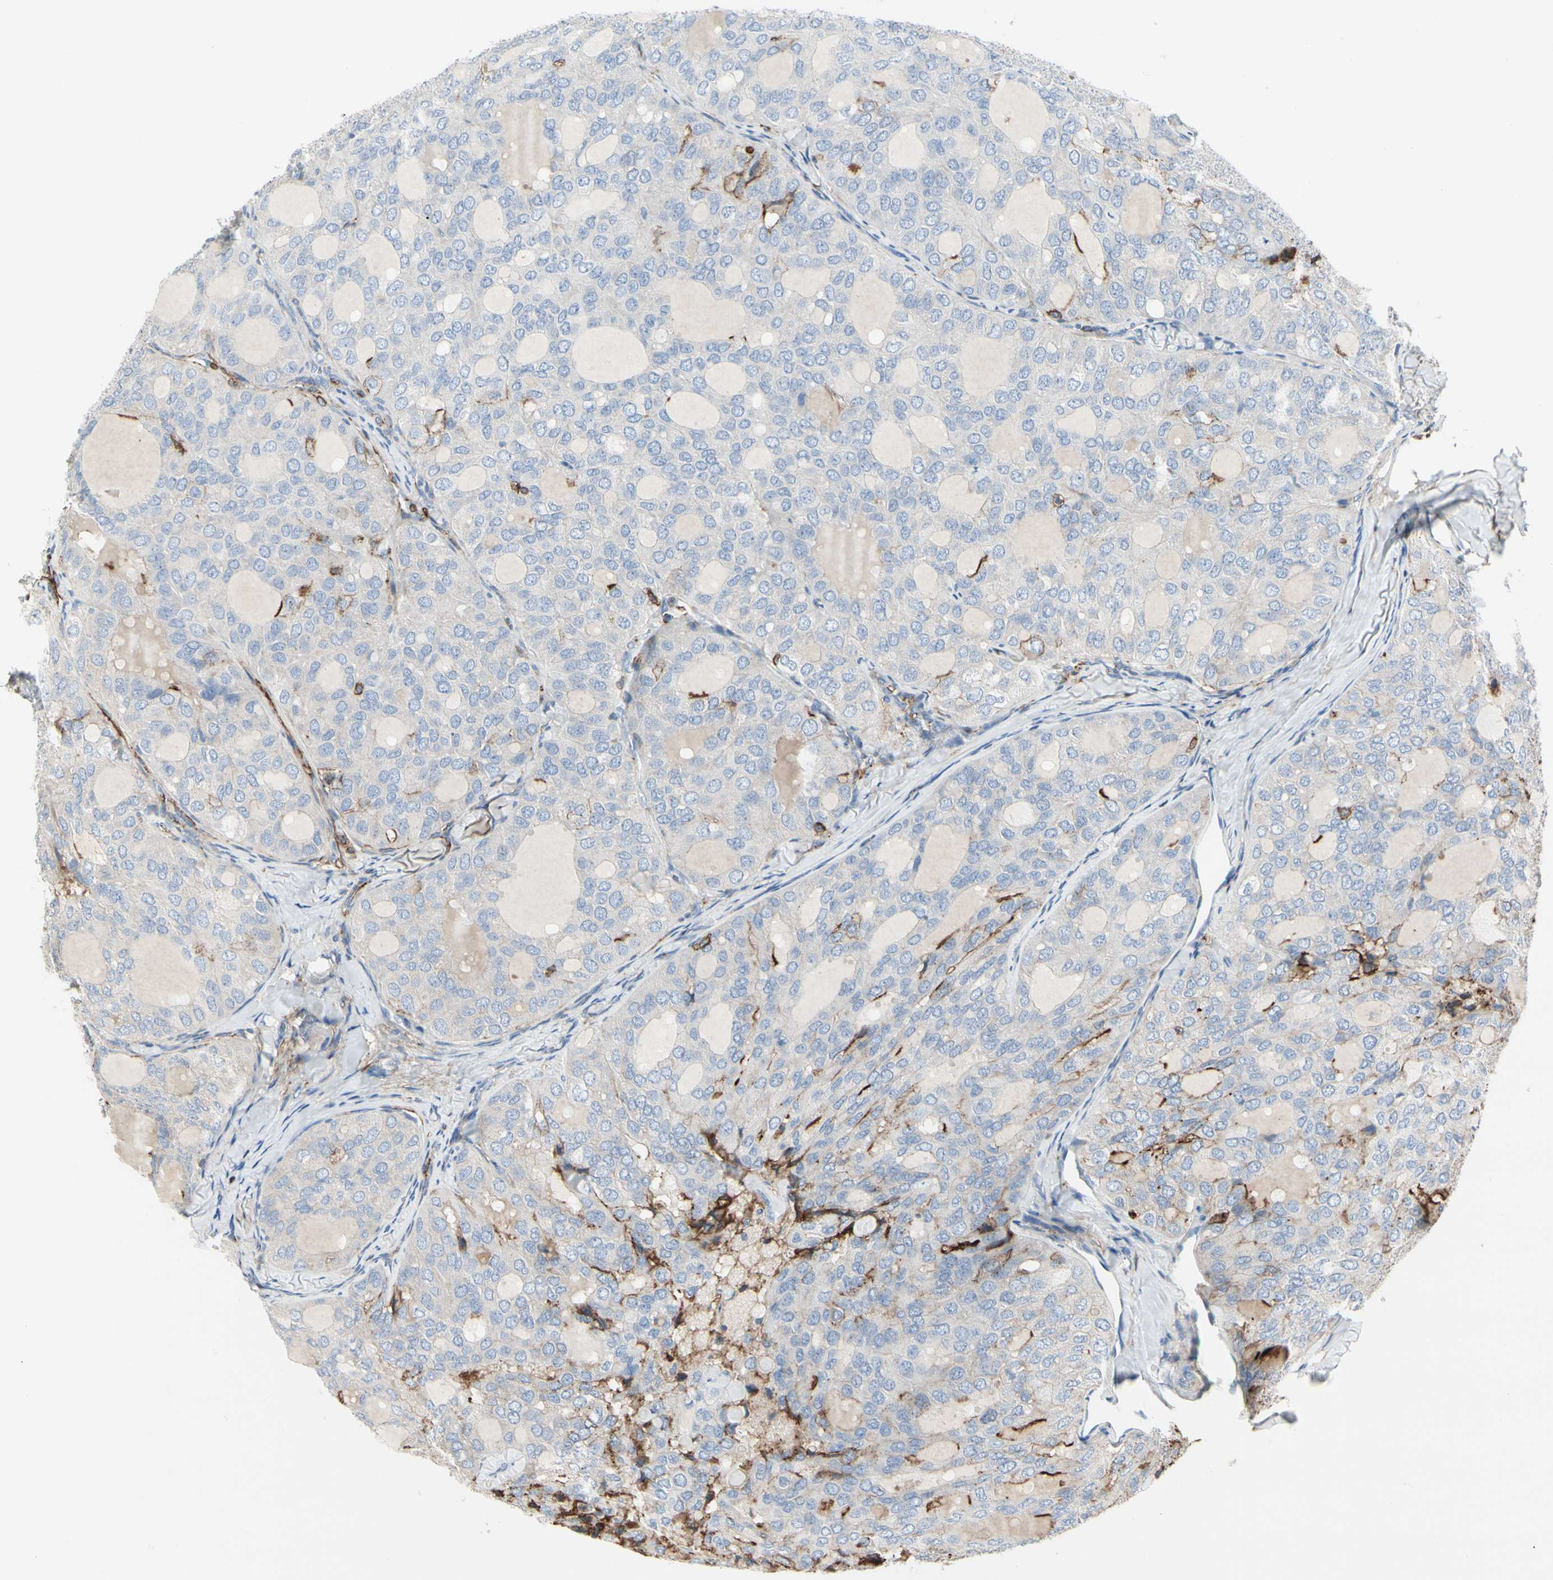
{"staining": {"intensity": "weak", "quantity": "<25%", "location": "cytoplasmic/membranous"}, "tissue": "thyroid cancer", "cell_type": "Tumor cells", "image_type": "cancer", "snomed": [{"axis": "morphology", "description": "Follicular adenoma carcinoma, NOS"}, {"axis": "topography", "description": "Thyroid gland"}], "caption": "The photomicrograph reveals no significant expression in tumor cells of thyroid cancer (follicular adenoma carcinoma).", "gene": "CLEC2B", "patient": {"sex": "male", "age": 75}}